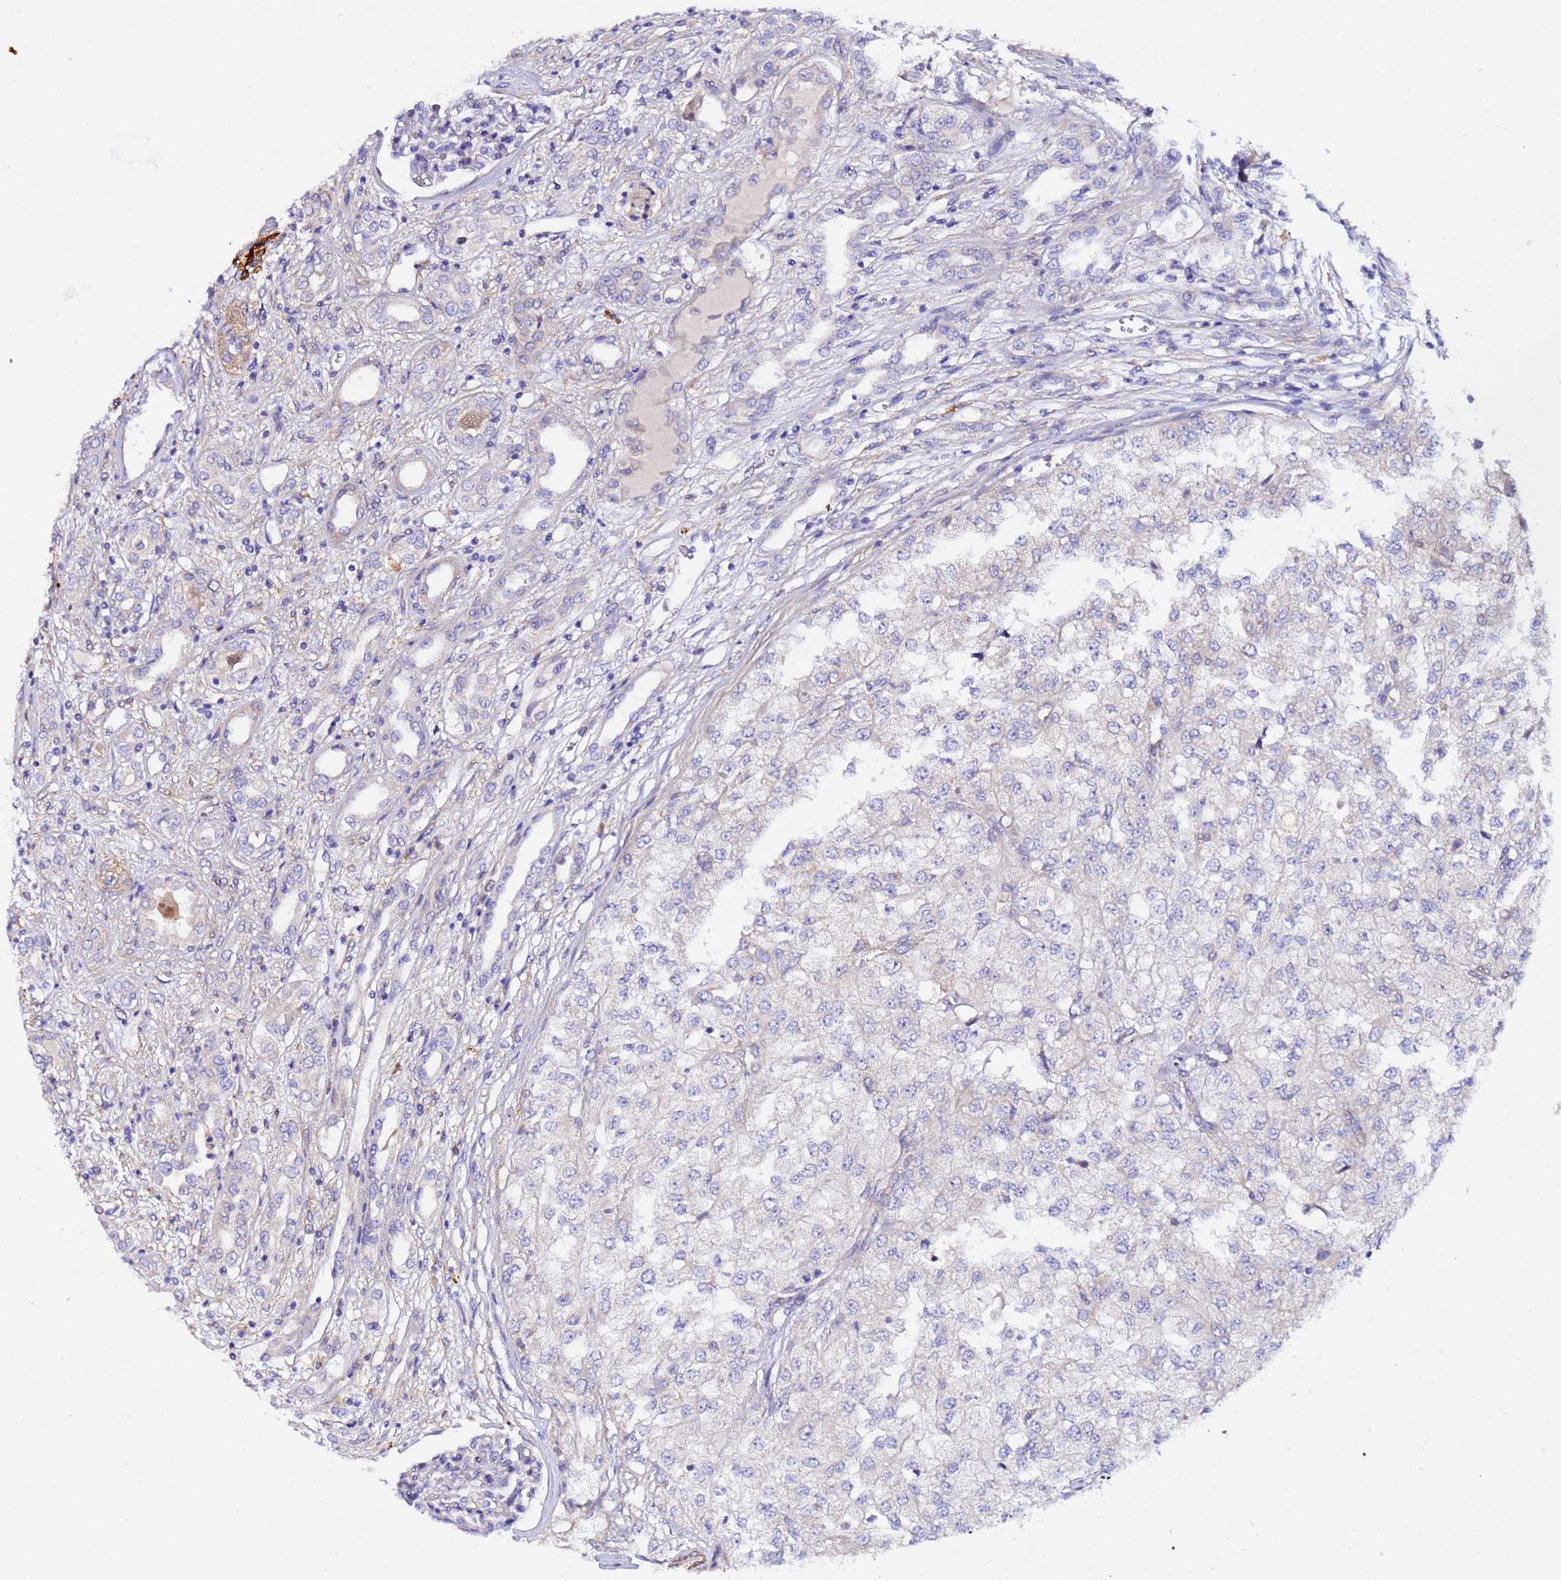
{"staining": {"intensity": "negative", "quantity": "none", "location": "none"}, "tissue": "renal cancer", "cell_type": "Tumor cells", "image_type": "cancer", "snomed": [{"axis": "morphology", "description": "Adenocarcinoma, NOS"}, {"axis": "topography", "description": "Kidney"}], "caption": "DAB immunohistochemical staining of human adenocarcinoma (renal) reveals no significant staining in tumor cells.", "gene": "JRKL", "patient": {"sex": "female", "age": 54}}